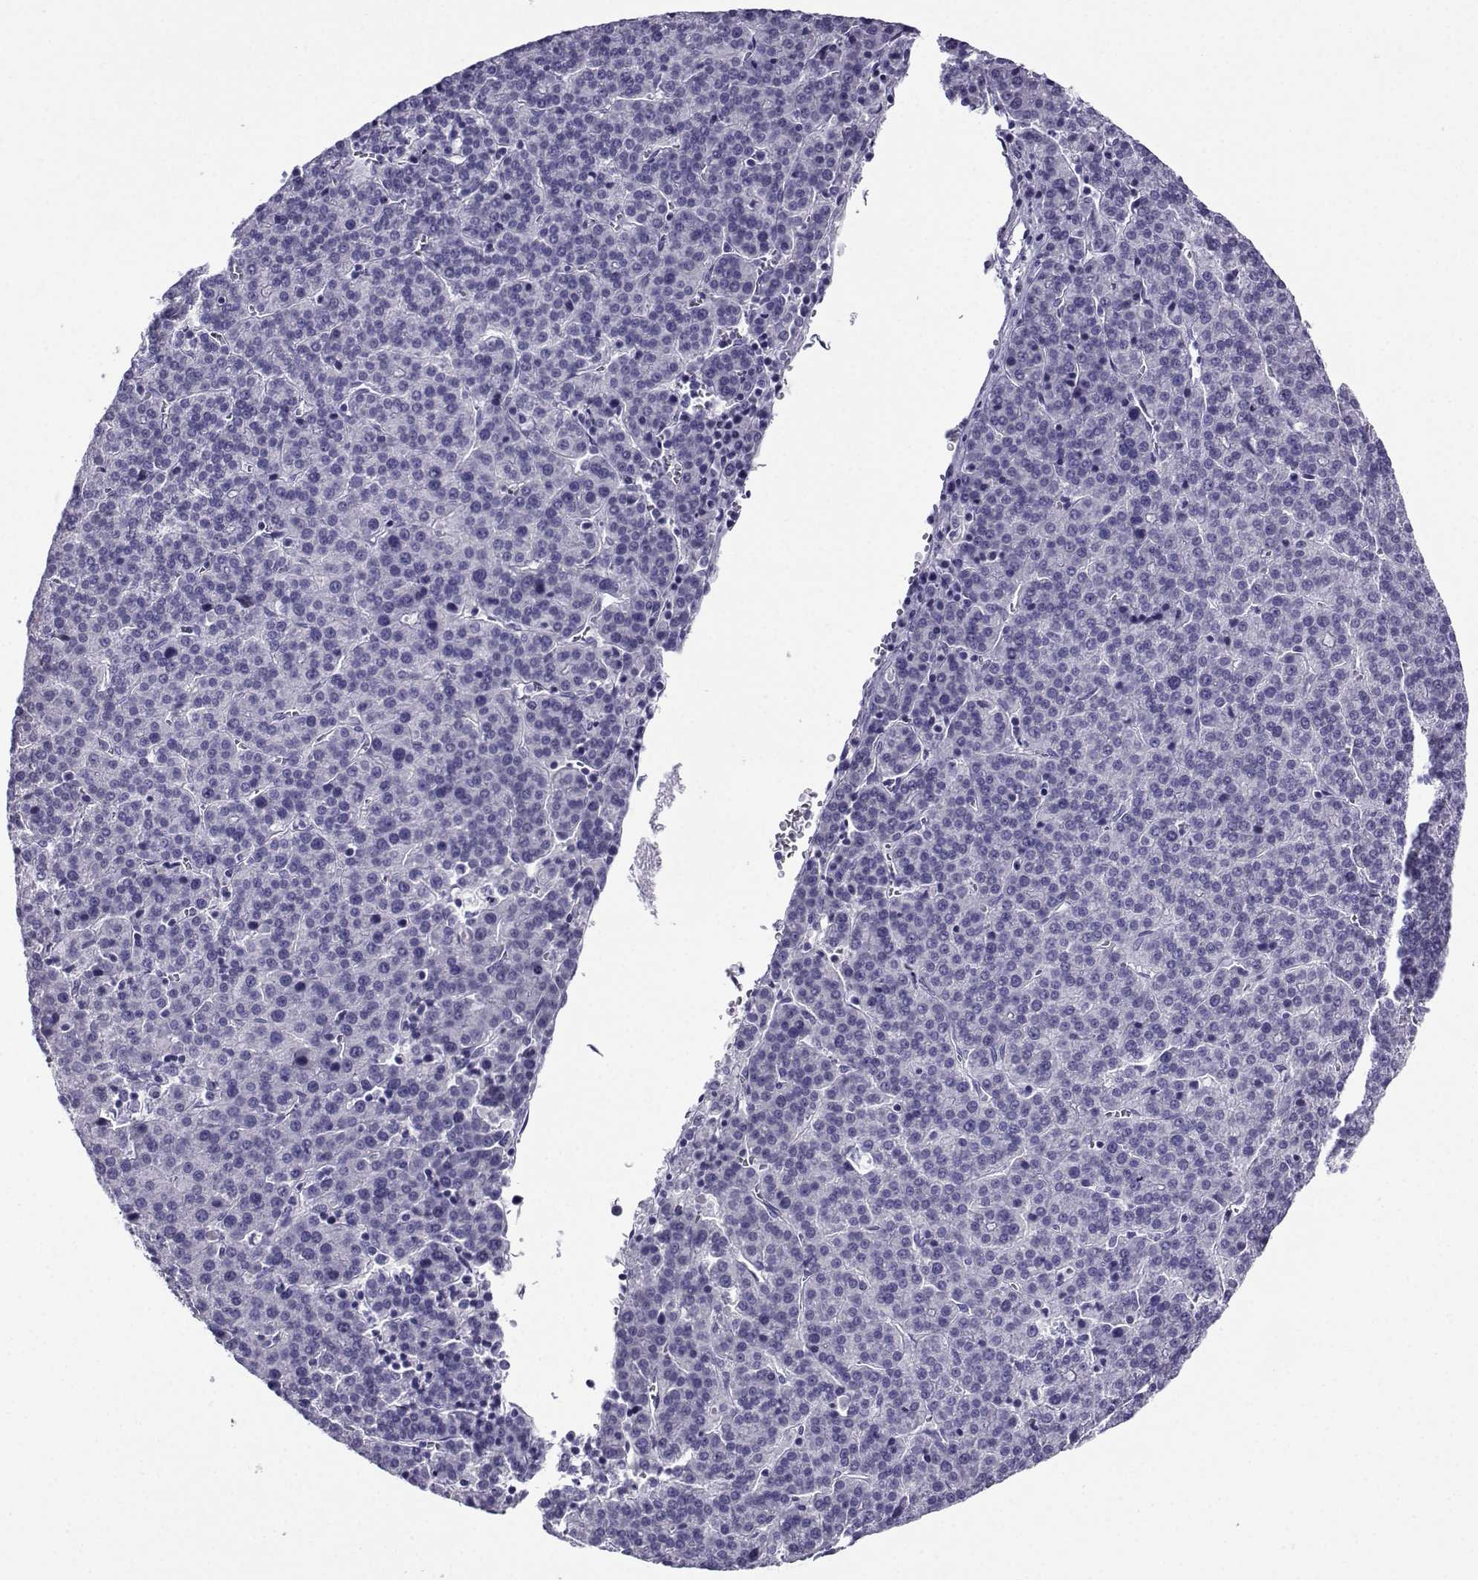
{"staining": {"intensity": "negative", "quantity": "none", "location": "none"}, "tissue": "liver cancer", "cell_type": "Tumor cells", "image_type": "cancer", "snomed": [{"axis": "morphology", "description": "Carcinoma, Hepatocellular, NOS"}, {"axis": "topography", "description": "Liver"}], "caption": "Hepatocellular carcinoma (liver) was stained to show a protein in brown. There is no significant expression in tumor cells.", "gene": "CRYBB1", "patient": {"sex": "female", "age": 58}}